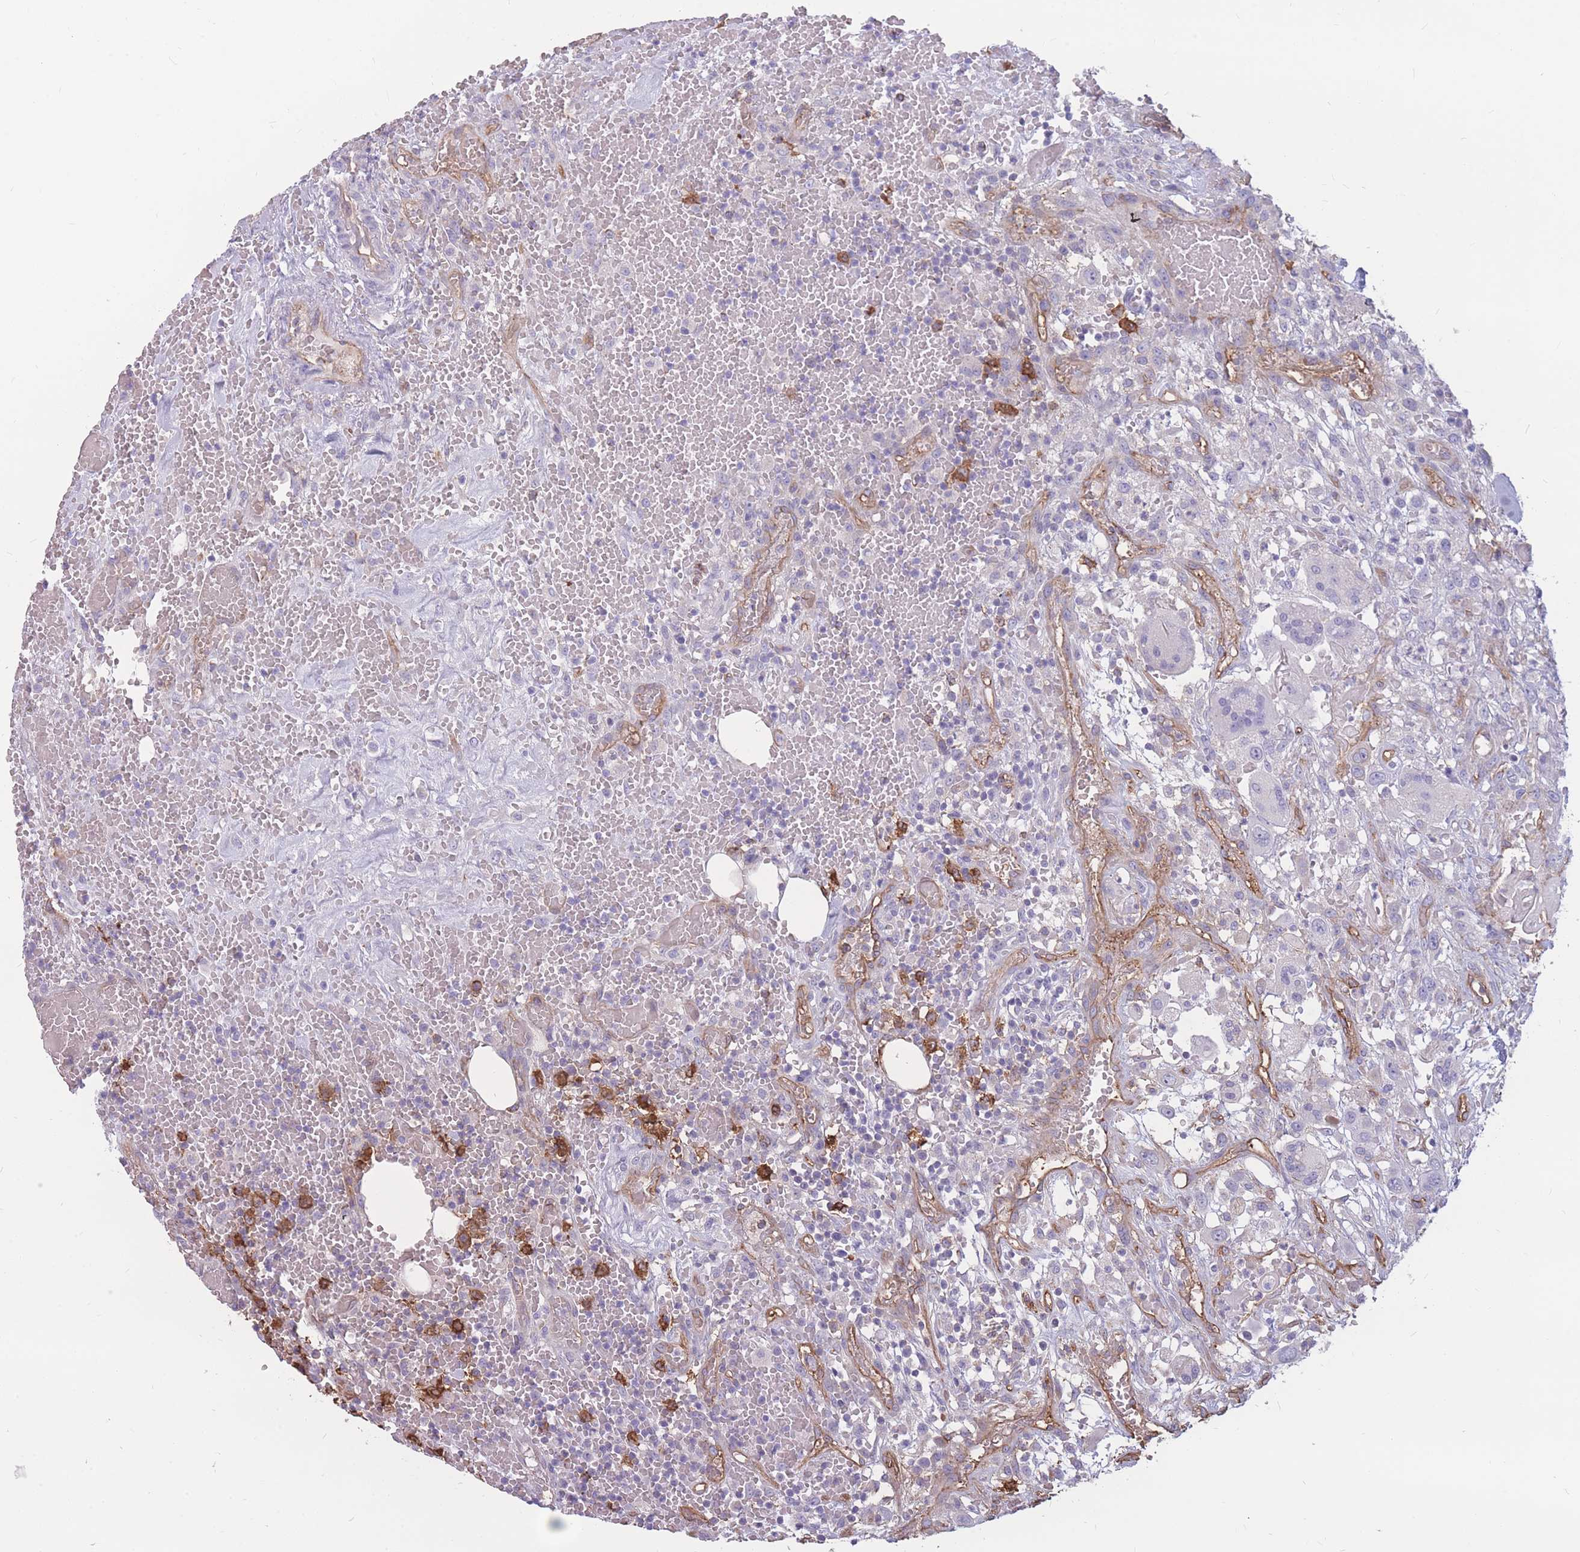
{"staining": {"intensity": "negative", "quantity": "none", "location": "none"}, "tissue": "head and neck cancer", "cell_type": "Tumor cells", "image_type": "cancer", "snomed": [{"axis": "morphology", "description": "Squamous cell carcinoma, NOS"}, {"axis": "topography", "description": "Head-Neck"}], "caption": "Head and neck cancer stained for a protein using immunohistochemistry reveals no staining tumor cells.", "gene": "GNA11", "patient": {"sex": "male", "age": 81}}